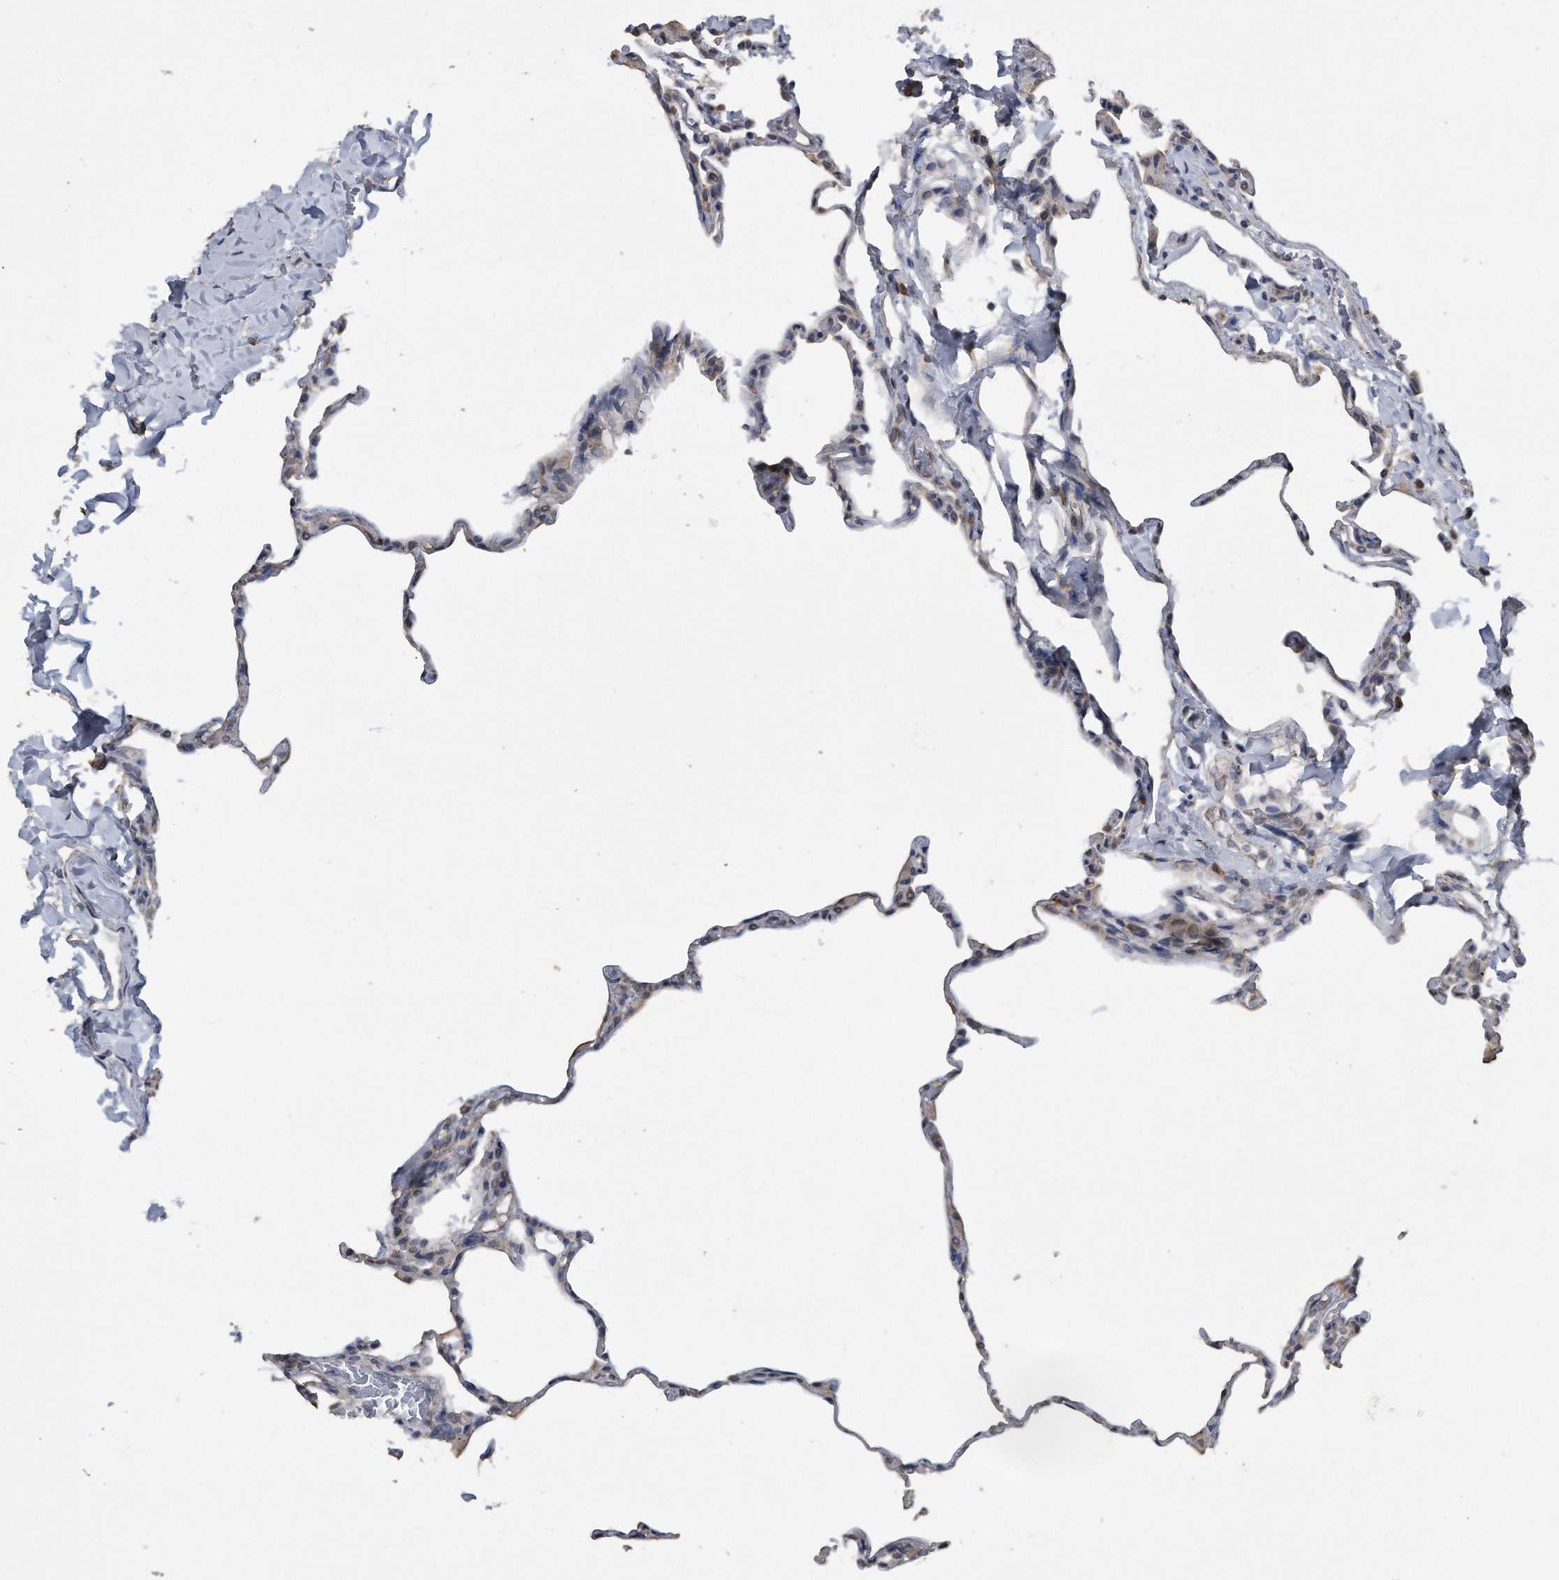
{"staining": {"intensity": "negative", "quantity": "none", "location": "none"}, "tissue": "lung", "cell_type": "Alveolar cells", "image_type": "normal", "snomed": [{"axis": "morphology", "description": "Normal tissue, NOS"}, {"axis": "topography", "description": "Lung"}], "caption": "An image of human lung is negative for staining in alveolar cells. Brightfield microscopy of immunohistochemistry stained with DAB (brown) and hematoxylin (blue), captured at high magnification.", "gene": "PCLO", "patient": {"sex": "male", "age": 20}}